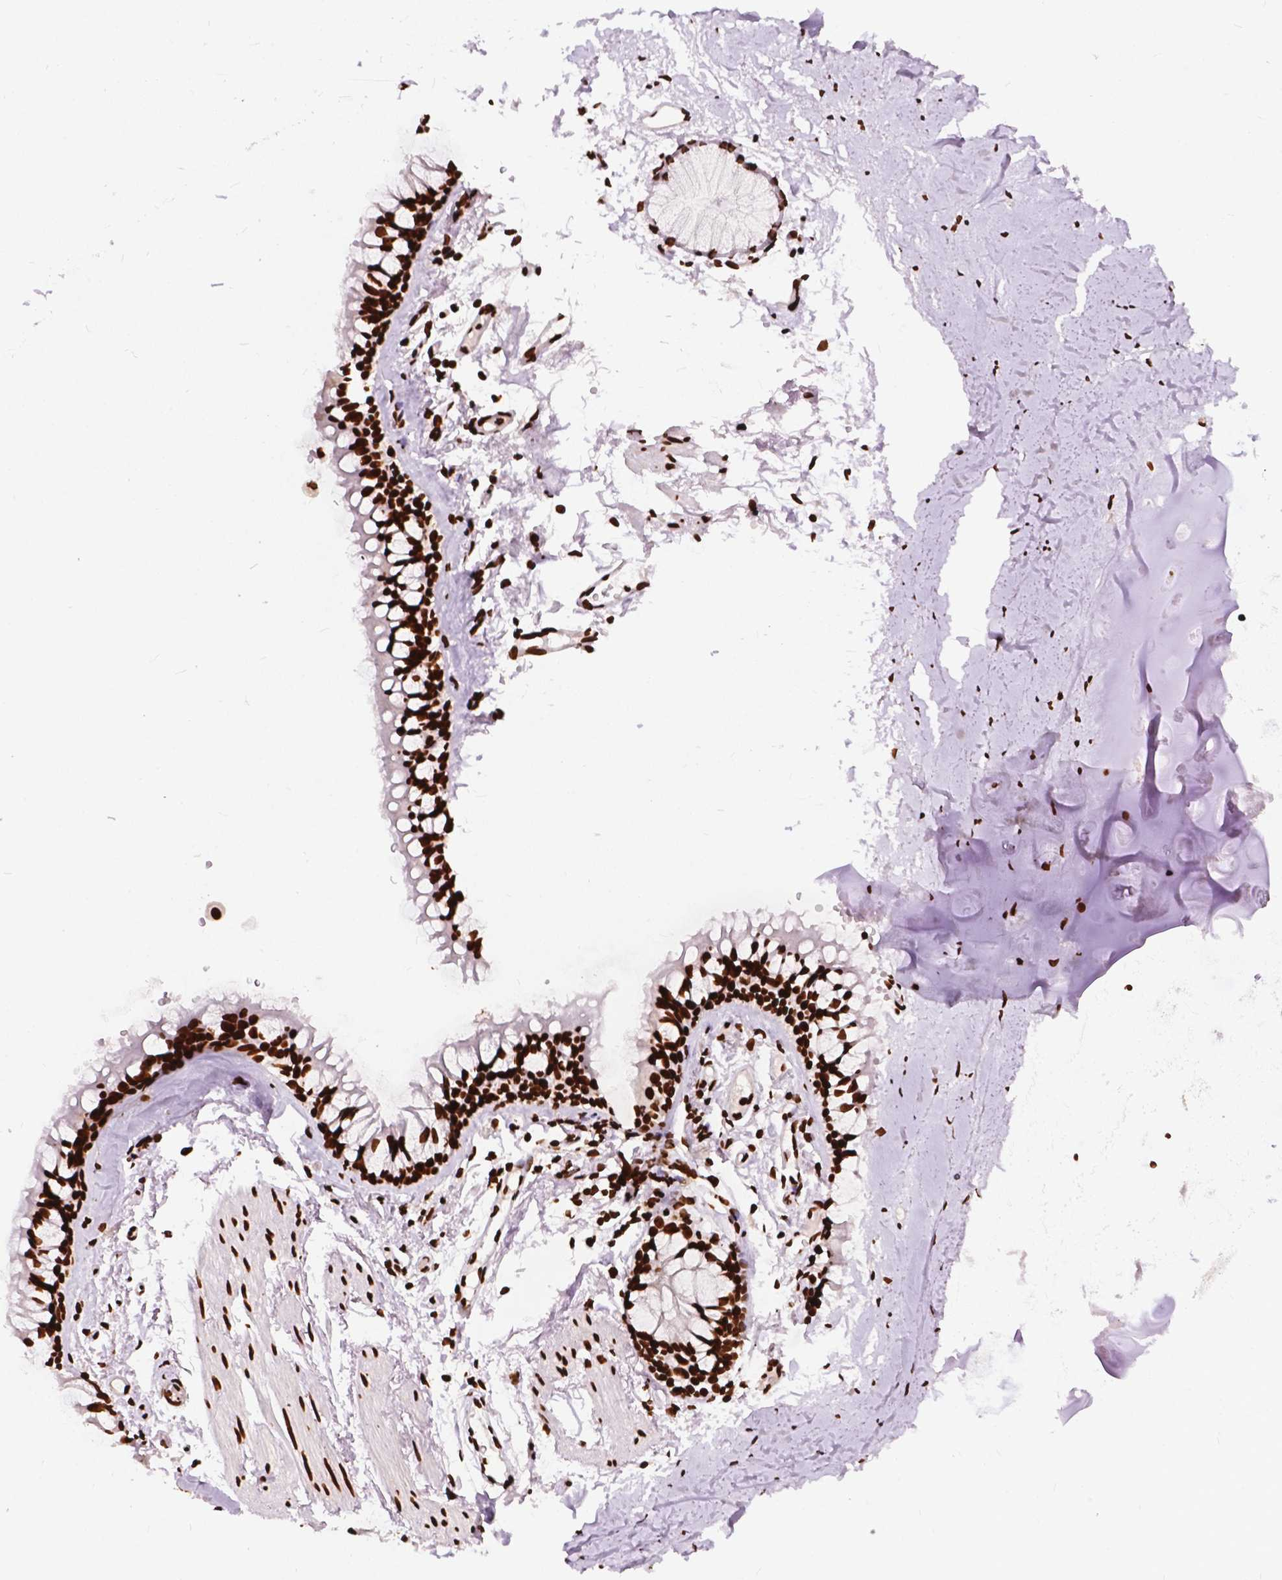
{"staining": {"intensity": "strong", "quantity": ">75%", "location": "nuclear"}, "tissue": "adipose tissue", "cell_type": "Adipocytes", "image_type": "normal", "snomed": [{"axis": "morphology", "description": "Normal tissue, NOS"}, {"axis": "topography", "description": "Cartilage tissue"}, {"axis": "topography", "description": "Bronchus"}], "caption": "Immunohistochemical staining of benign adipose tissue displays >75% levels of strong nuclear protein expression in about >75% of adipocytes.", "gene": "SMIM5", "patient": {"sex": "female", "age": 79}}